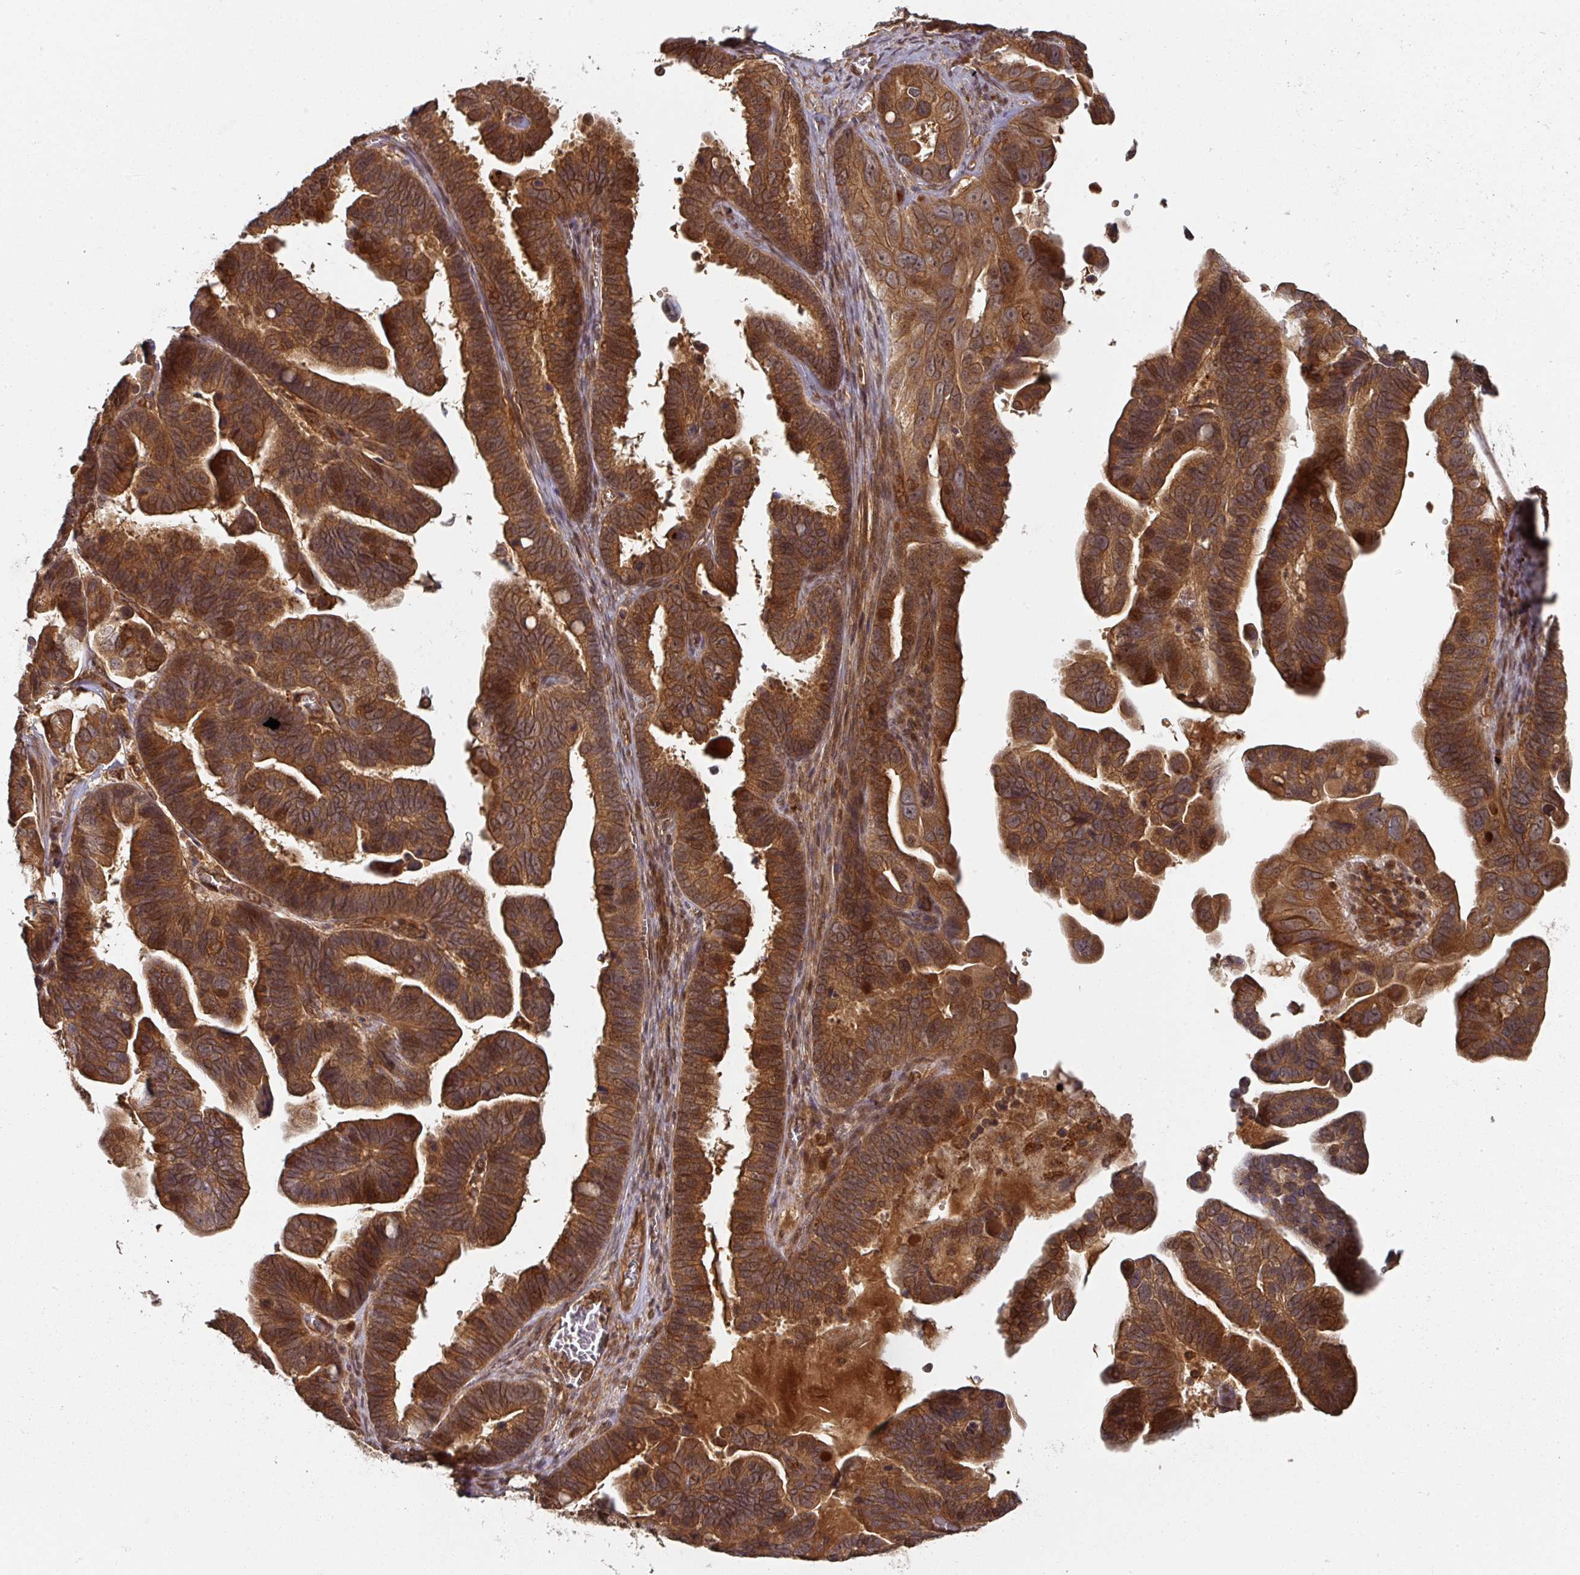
{"staining": {"intensity": "strong", "quantity": ">75%", "location": "cytoplasmic/membranous"}, "tissue": "ovarian cancer", "cell_type": "Tumor cells", "image_type": "cancer", "snomed": [{"axis": "morphology", "description": "Cystadenocarcinoma, serous, NOS"}, {"axis": "topography", "description": "Ovary"}], "caption": "This is a histology image of IHC staining of ovarian cancer (serous cystadenocarcinoma), which shows strong staining in the cytoplasmic/membranous of tumor cells.", "gene": "EIF4EBP2", "patient": {"sex": "female", "age": 56}}